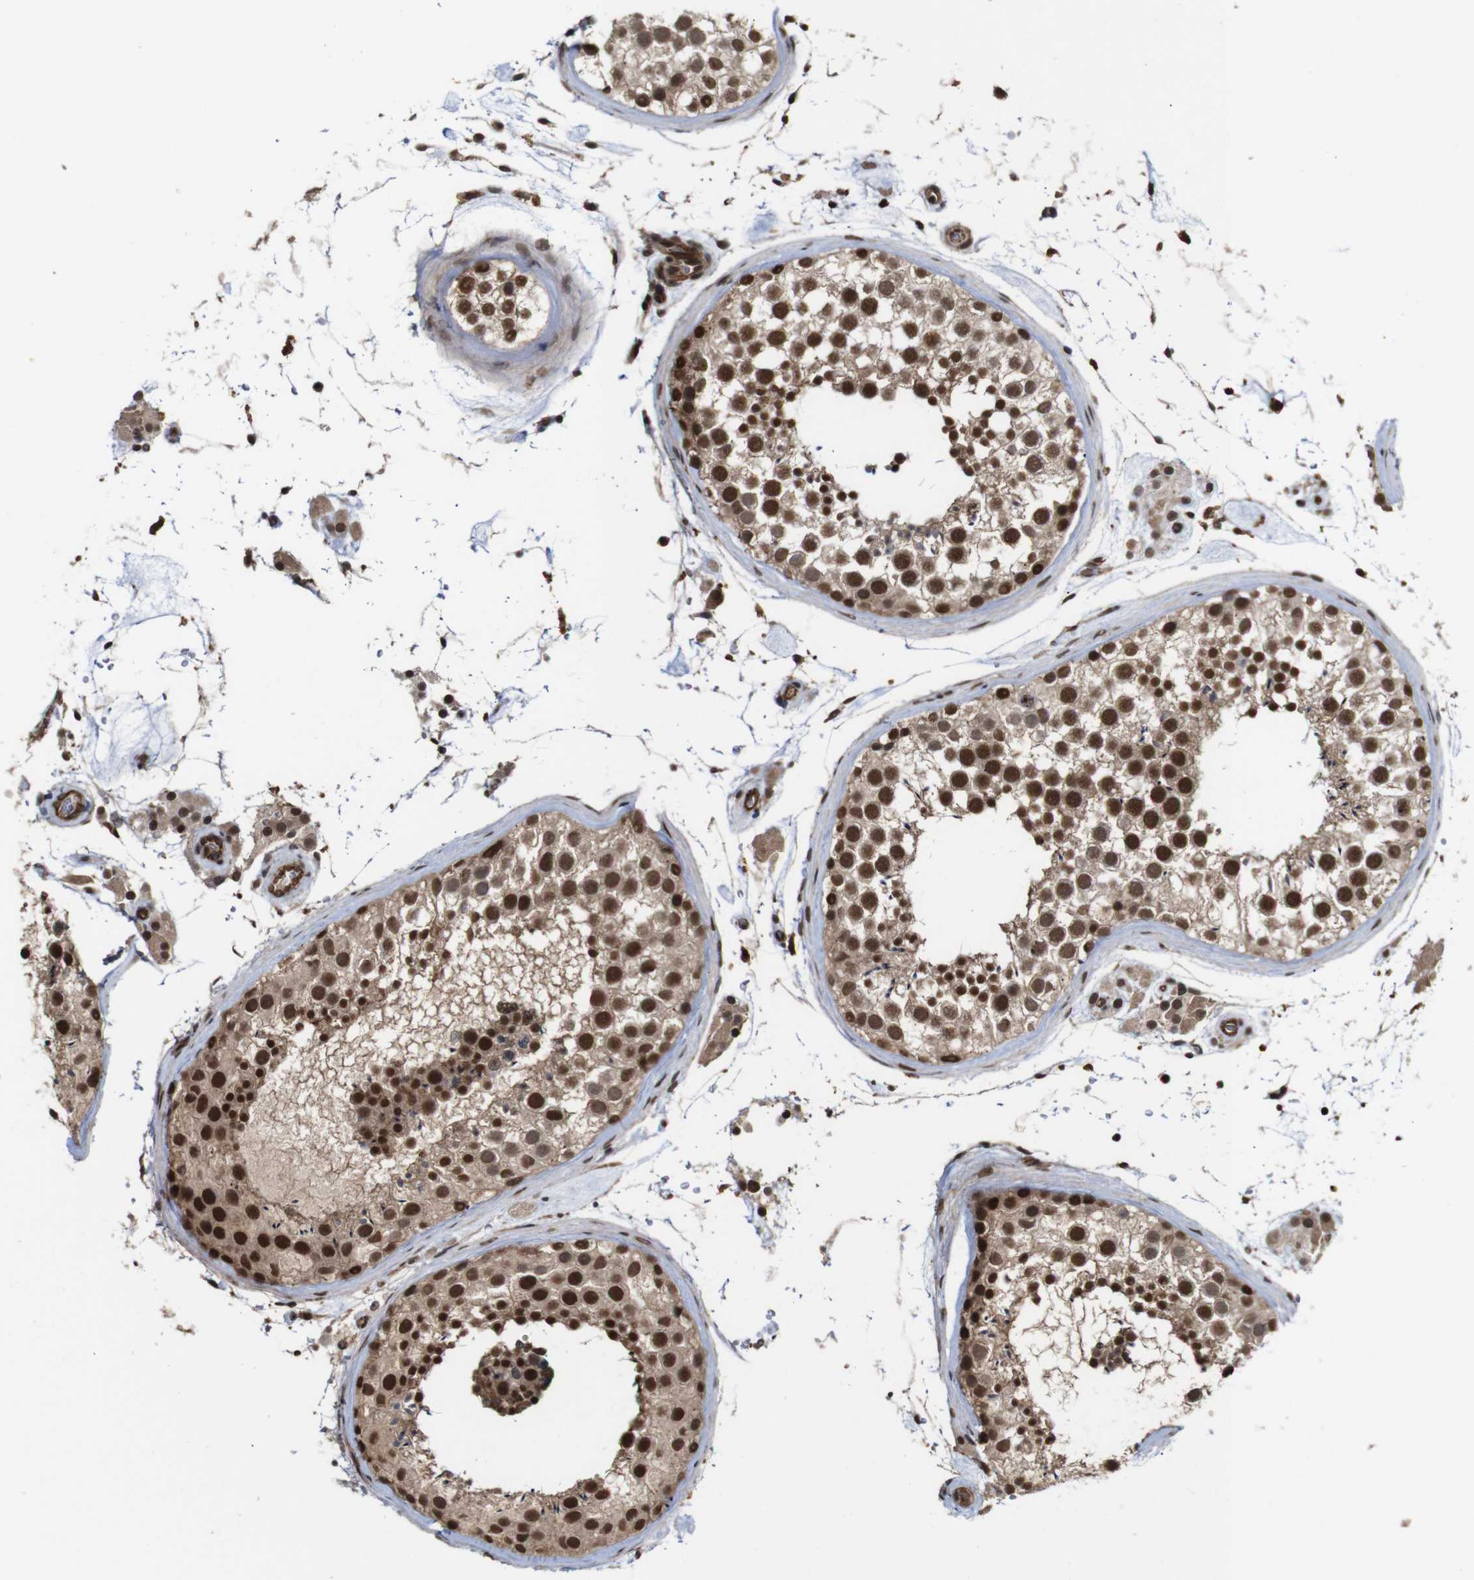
{"staining": {"intensity": "strong", "quantity": ">75%", "location": "cytoplasmic/membranous,nuclear"}, "tissue": "testis", "cell_type": "Cells in seminiferous ducts", "image_type": "normal", "snomed": [{"axis": "morphology", "description": "Normal tissue, NOS"}, {"axis": "topography", "description": "Testis"}], "caption": "This histopathology image displays unremarkable testis stained with immunohistochemistry (IHC) to label a protein in brown. The cytoplasmic/membranous,nuclear of cells in seminiferous ducts show strong positivity for the protein. Nuclei are counter-stained blue.", "gene": "NANOS1", "patient": {"sex": "male", "age": 46}}